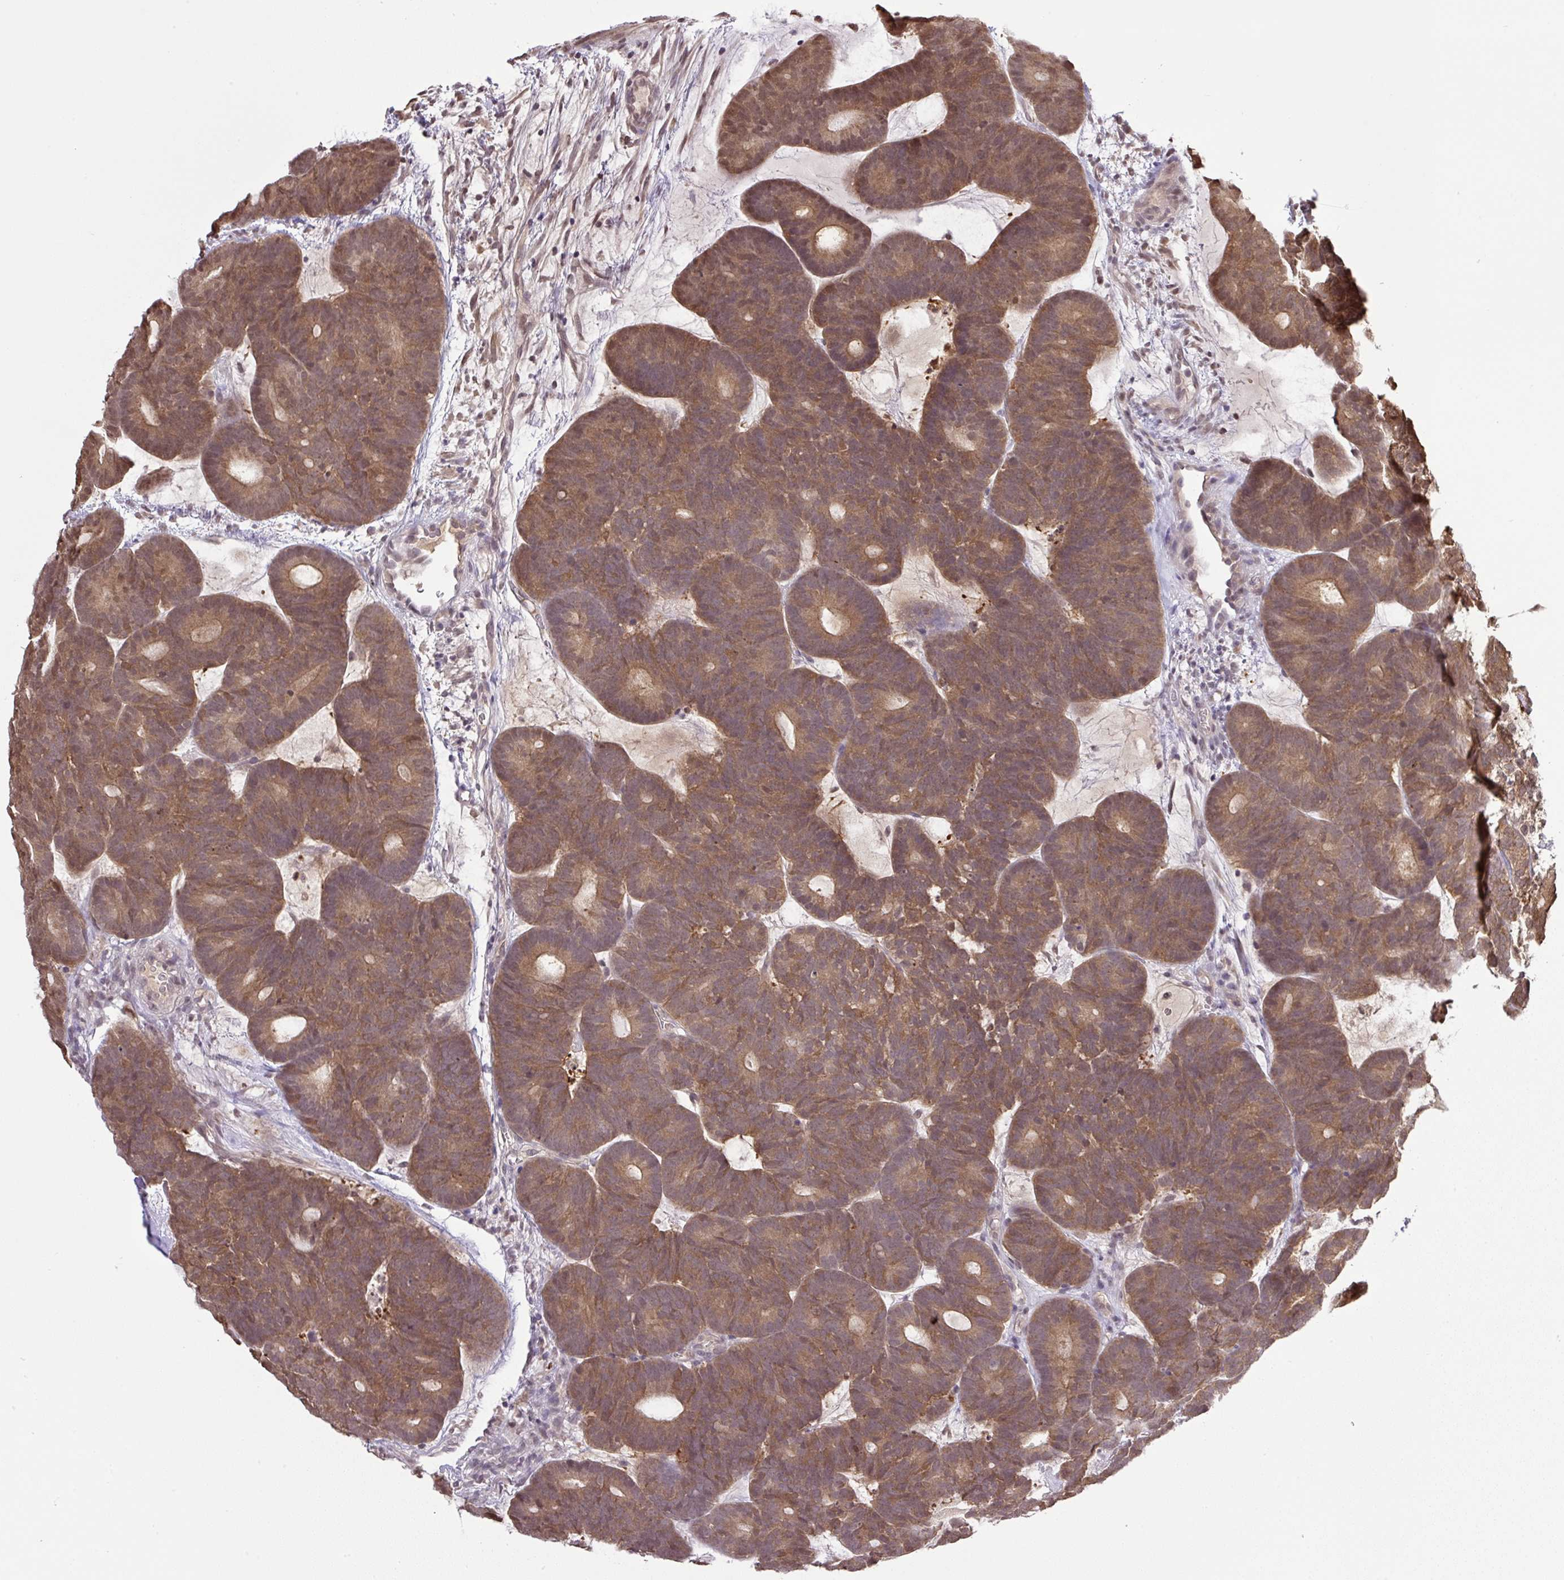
{"staining": {"intensity": "moderate", "quantity": ">75%", "location": "cytoplasmic/membranous"}, "tissue": "head and neck cancer", "cell_type": "Tumor cells", "image_type": "cancer", "snomed": [{"axis": "morphology", "description": "Adenocarcinoma, NOS"}, {"axis": "topography", "description": "Head-Neck"}], "caption": "A photomicrograph of adenocarcinoma (head and neck) stained for a protein reveals moderate cytoplasmic/membranous brown staining in tumor cells. The staining was performed using DAB (3,3'-diaminobenzidine), with brown indicating positive protein expression. Nuclei are stained blue with hematoxylin.", "gene": "SGTA", "patient": {"sex": "female", "age": 81}}